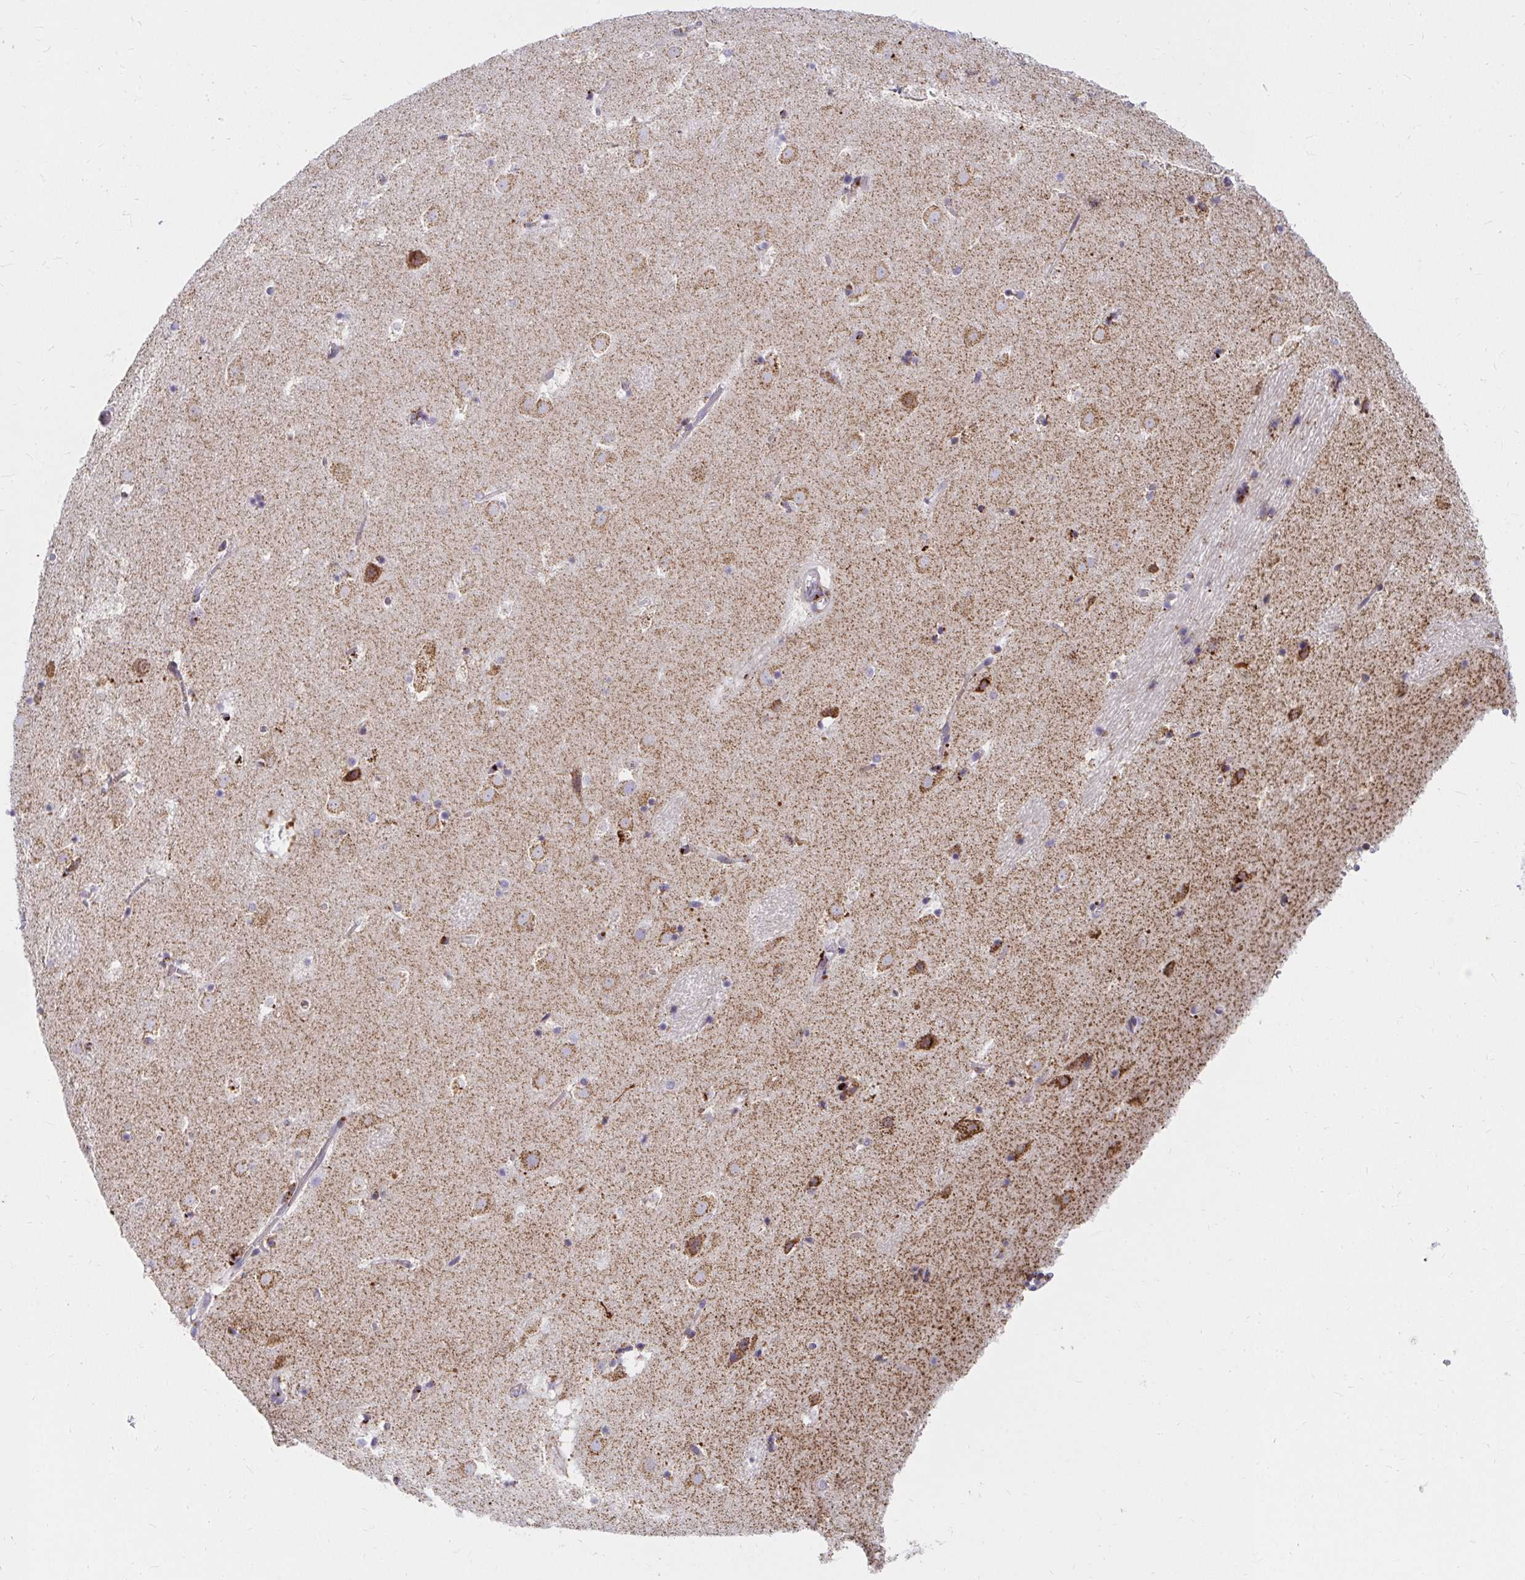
{"staining": {"intensity": "weak", "quantity": "<25%", "location": "cytoplasmic/membranous"}, "tissue": "caudate", "cell_type": "Glial cells", "image_type": "normal", "snomed": [{"axis": "morphology", "description": "Normal tissue, NOS"}, {"axis": "topography", "description": "Lateral ventricle wall"}], "caption": "Immunohistochemical staining of unremarkable human caudate demonstrates no significant staining in glial cells.", "gene": "EXOC5", "patient": {"sex": "male", "age": 37}}